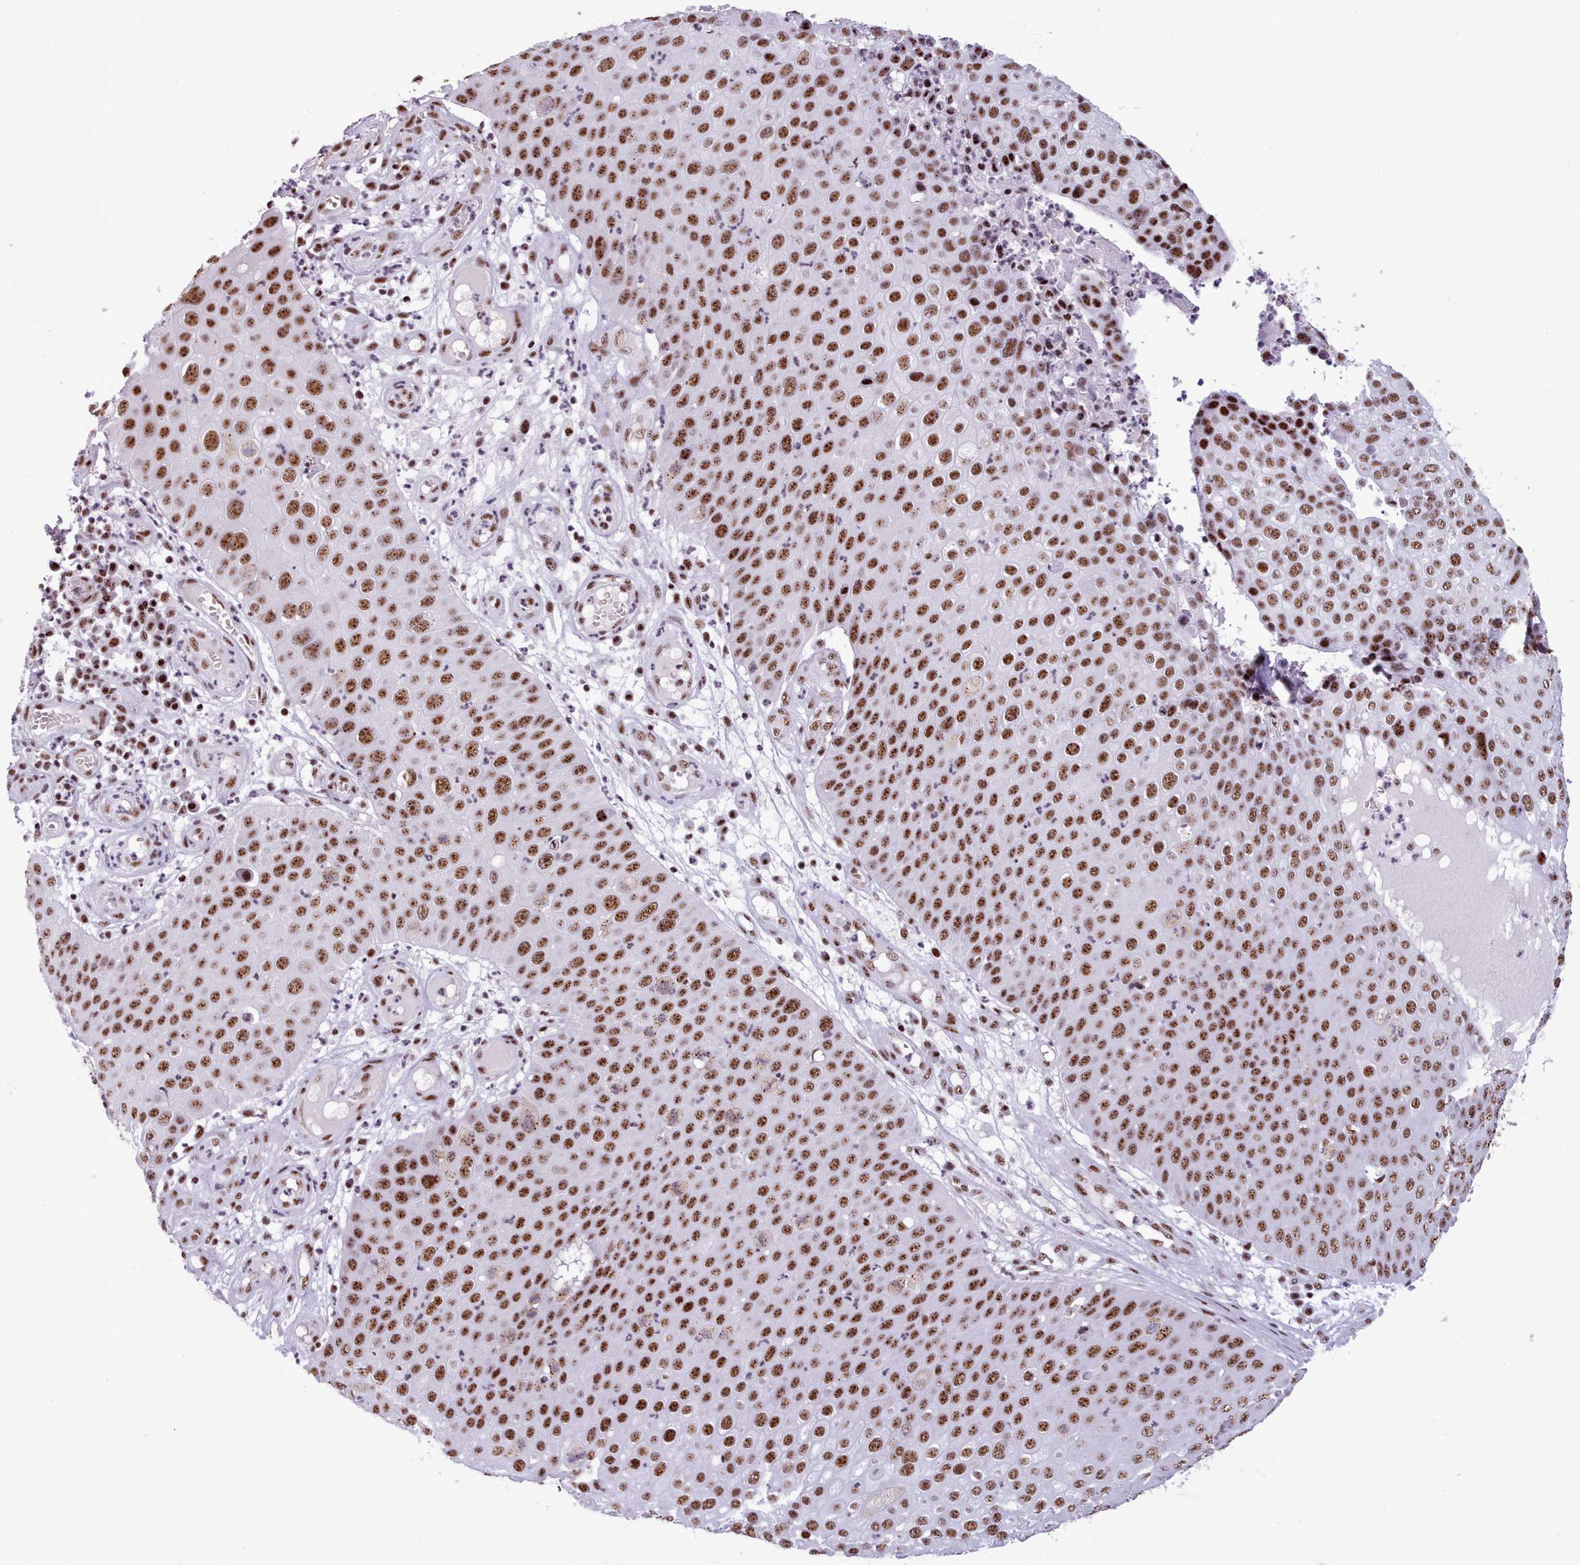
{"staining": {"intensity": "strong", "quantity": ">75%", "location": "nuclear"}, "tissue": "skin cancer", "cell_type": "Tumor cells", "image_type": "cancer", "snomed": [{"axis": "morphology", "description": "Squamous cell carcinoma, NOS"}, {"axis": "topography", "description": "Skin"}], "caption": "Immunohistochemical staining of squamous cell carcinoma (skin) exhibits high levels of strong nuclear protein staining in approximately >75% of tumor cells. The protein is shown in brown color, while the nuclei are stained blue.", "gene": "TMEM35B", "patient": {"sex": "male", "age": 71}}